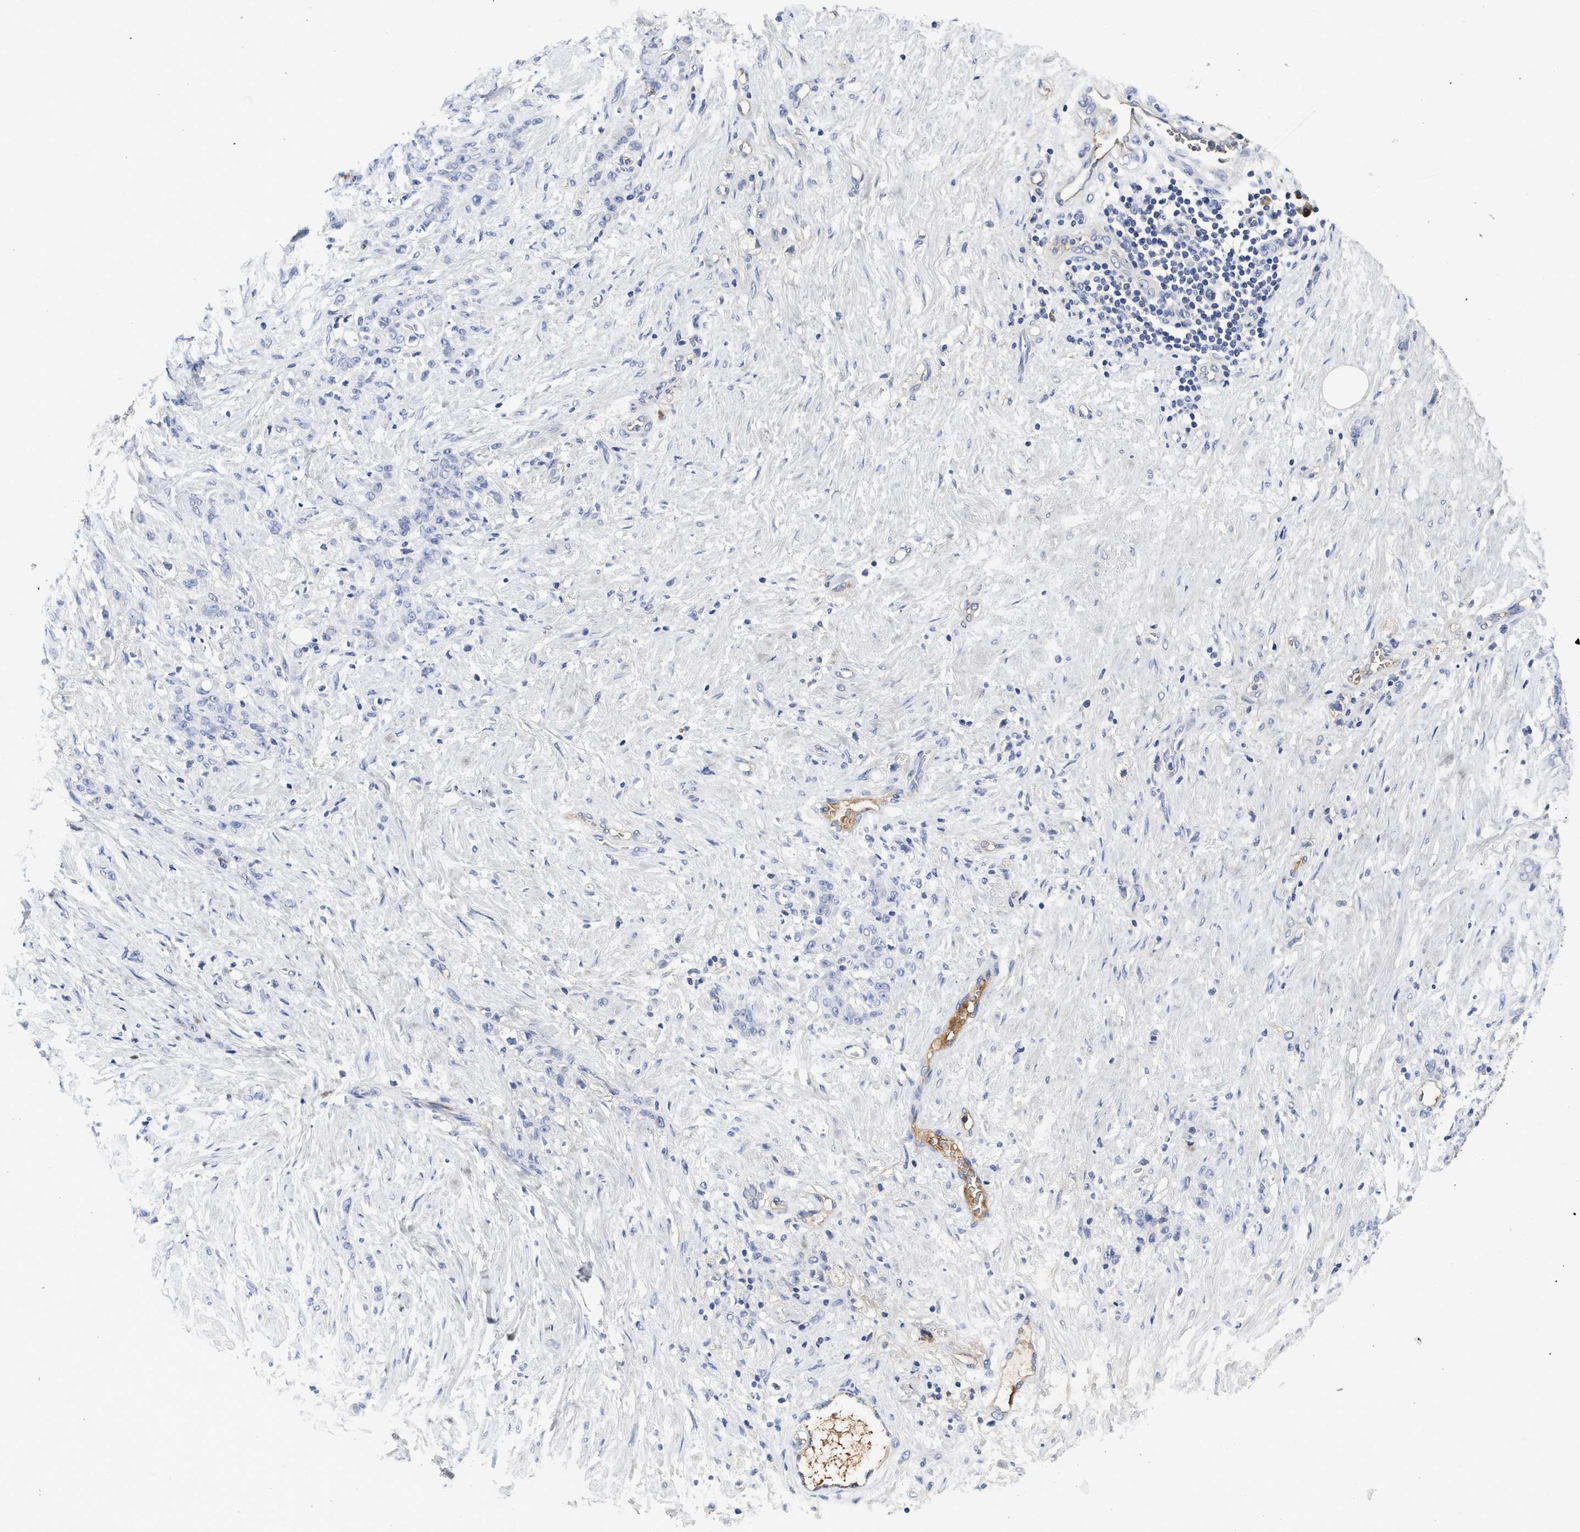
{"staining": {"intensity": "negative", "quantity": "none", "location": "none"}, "tissue": "stomach cancer", "cell_type": "Tumor cells", "image_type": "cancer", "snomed": [{"axis": "morphology", "description": "Adenocarcinoma, NOS"}, {"axis": "topography", "description": "Stomach"}], "caption": "Human adenocarcinoma (stomach) stained for a protein using IHC reveals no staining in tumor cells.", "gene": "C2", "patient": {"sex": "male", "age": 82}}